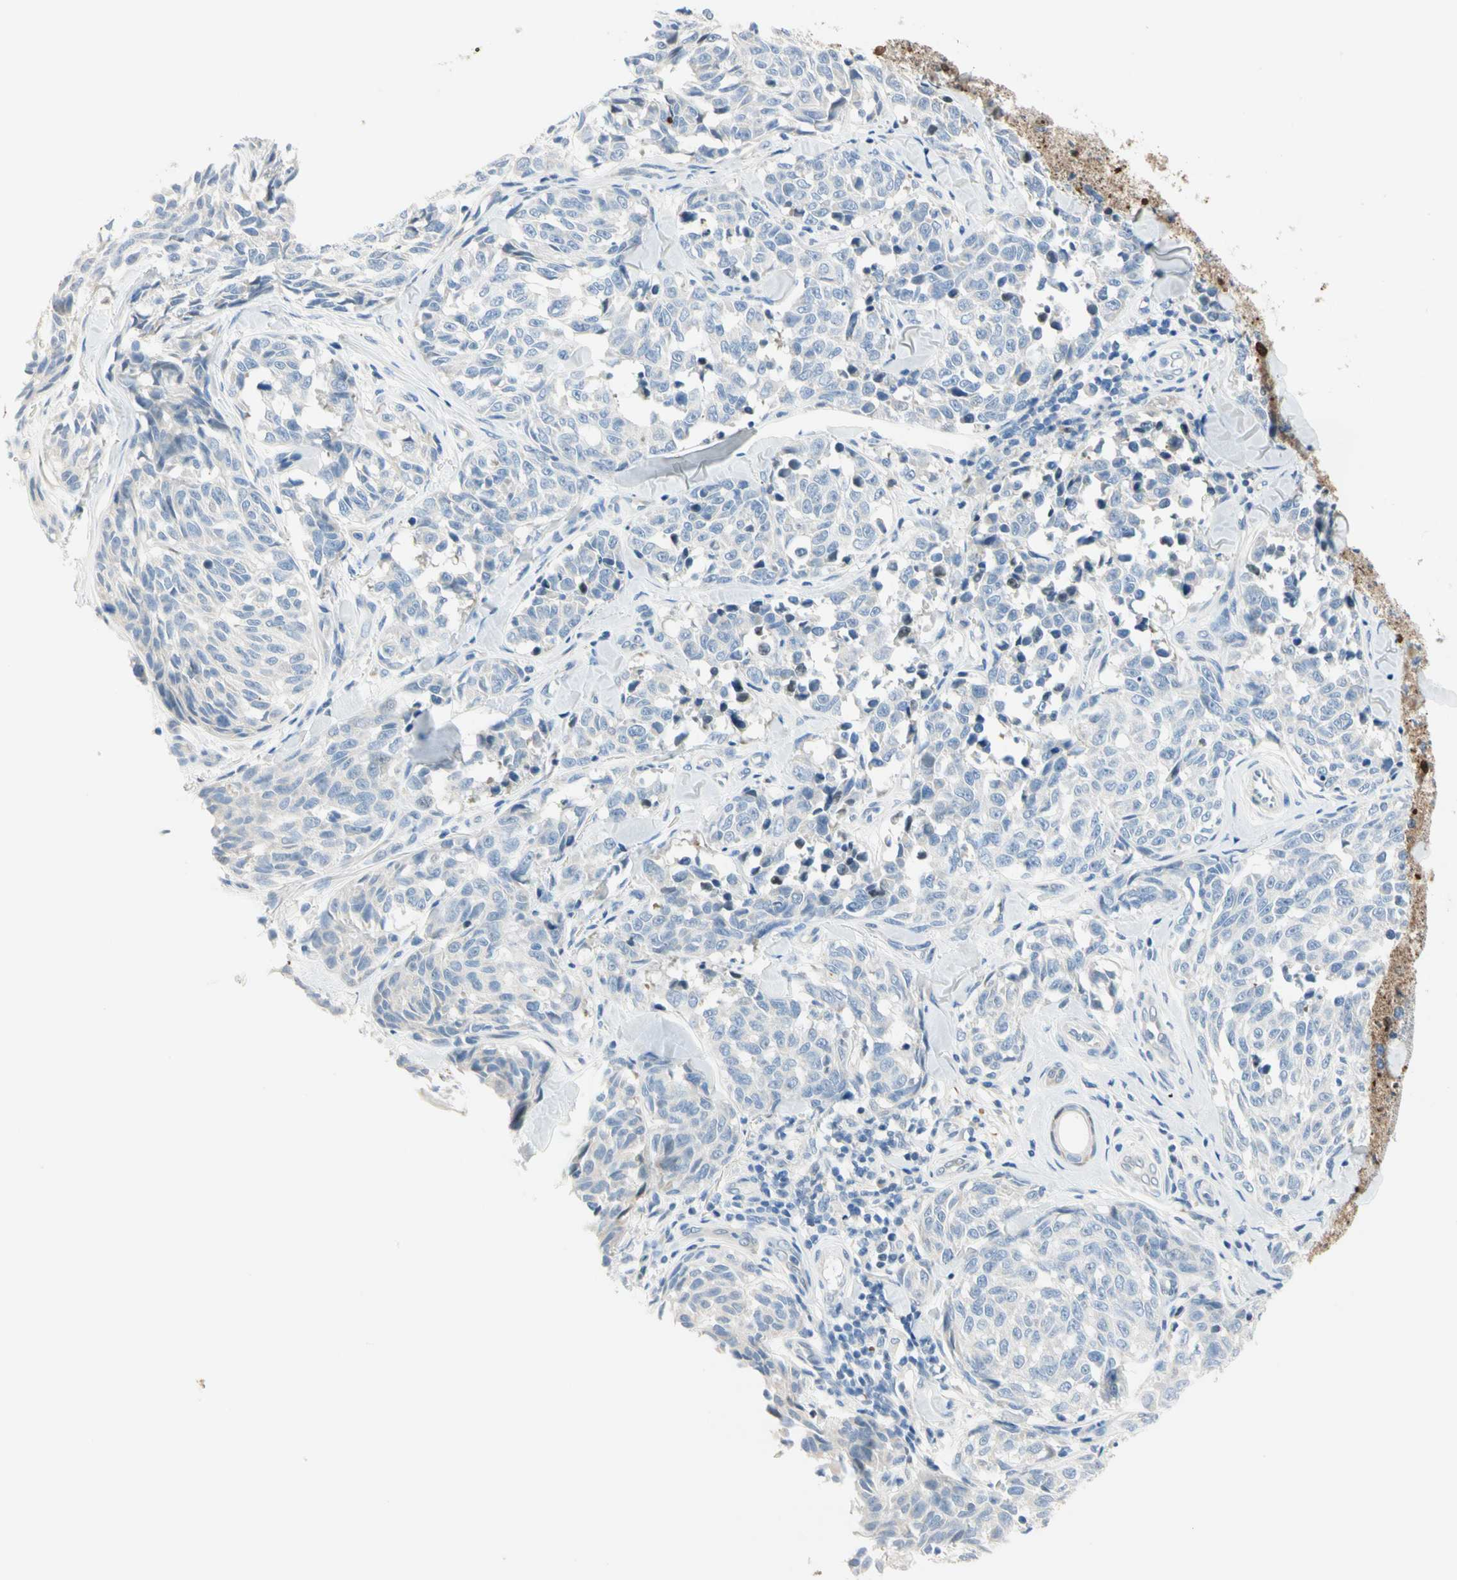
{"staining": {"intensity": "negative", "quantity": "none", "location": "none"}, "tissue": "melanoma", "cell_type": "Tumor cells", "image_type": "cancer", "snomed": [{"axis": "morphology", "description": "Malignant melanoma, NOS"}, {"axis": "topography", "description": "Skin"}], "caption": "The IHC photomicrograph has no significant positivity in tumor cells of melanoma tissue.", "gene": "LAMB3", "patient": {"sex": "female", "age": 64}}